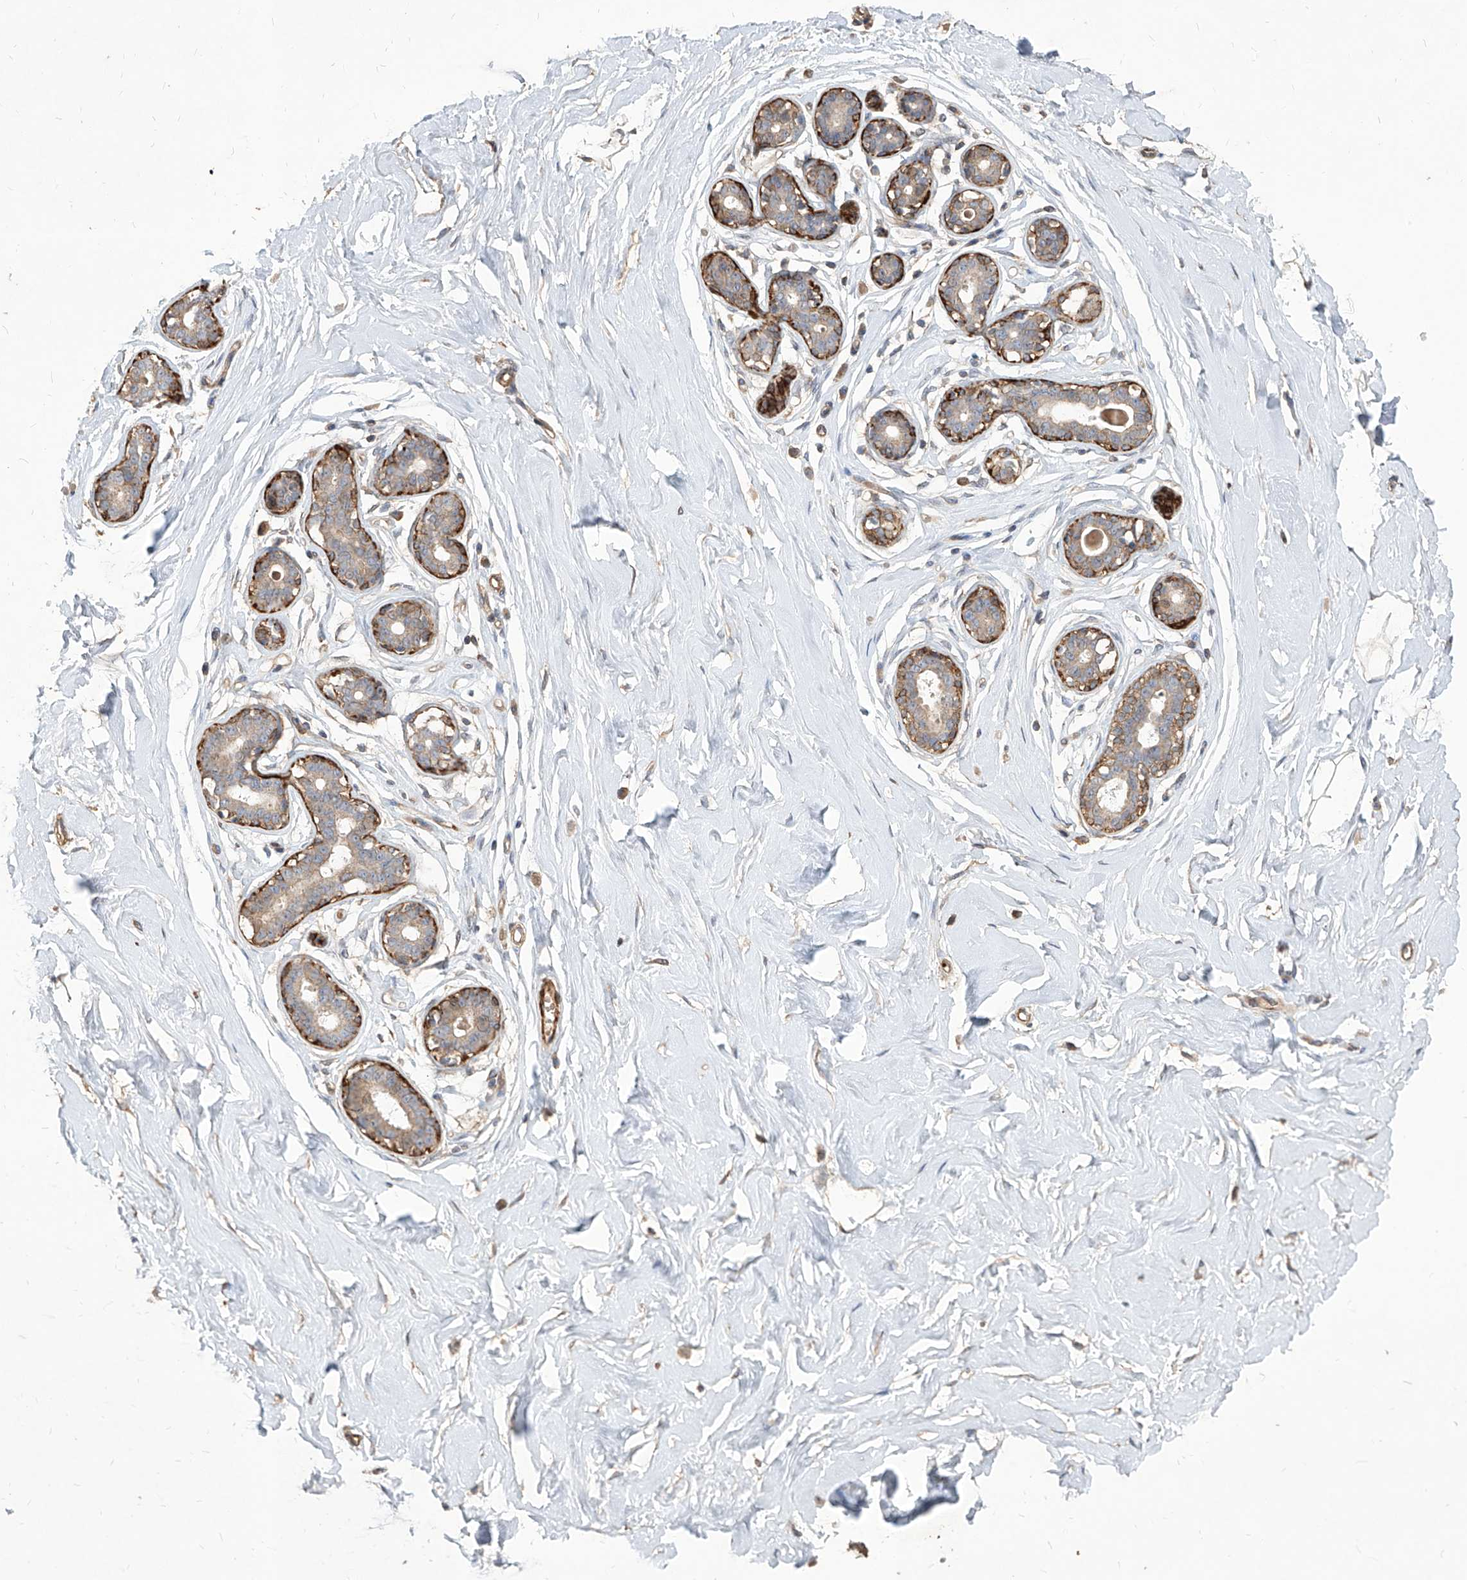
{"staining": {"intensity": "negative", "quantity": "none", "location": "none"}, "tissue": "breast", "cell_type": "Adipocytes", "image_type": "normal", "snomed": [{"axis": "morphology", "description": "Normal tissue, NOS"}, {"axis": "morphology", "description": "Adenoma, NOS"}, {"axis": "topography", "description": "Breast"}], "caption": "Histopathology image shows no significant protein expression in adipocytes of unremarkable breast.", "gene": "FAM83B", "patient": {"sex": "female", "age": 23}}